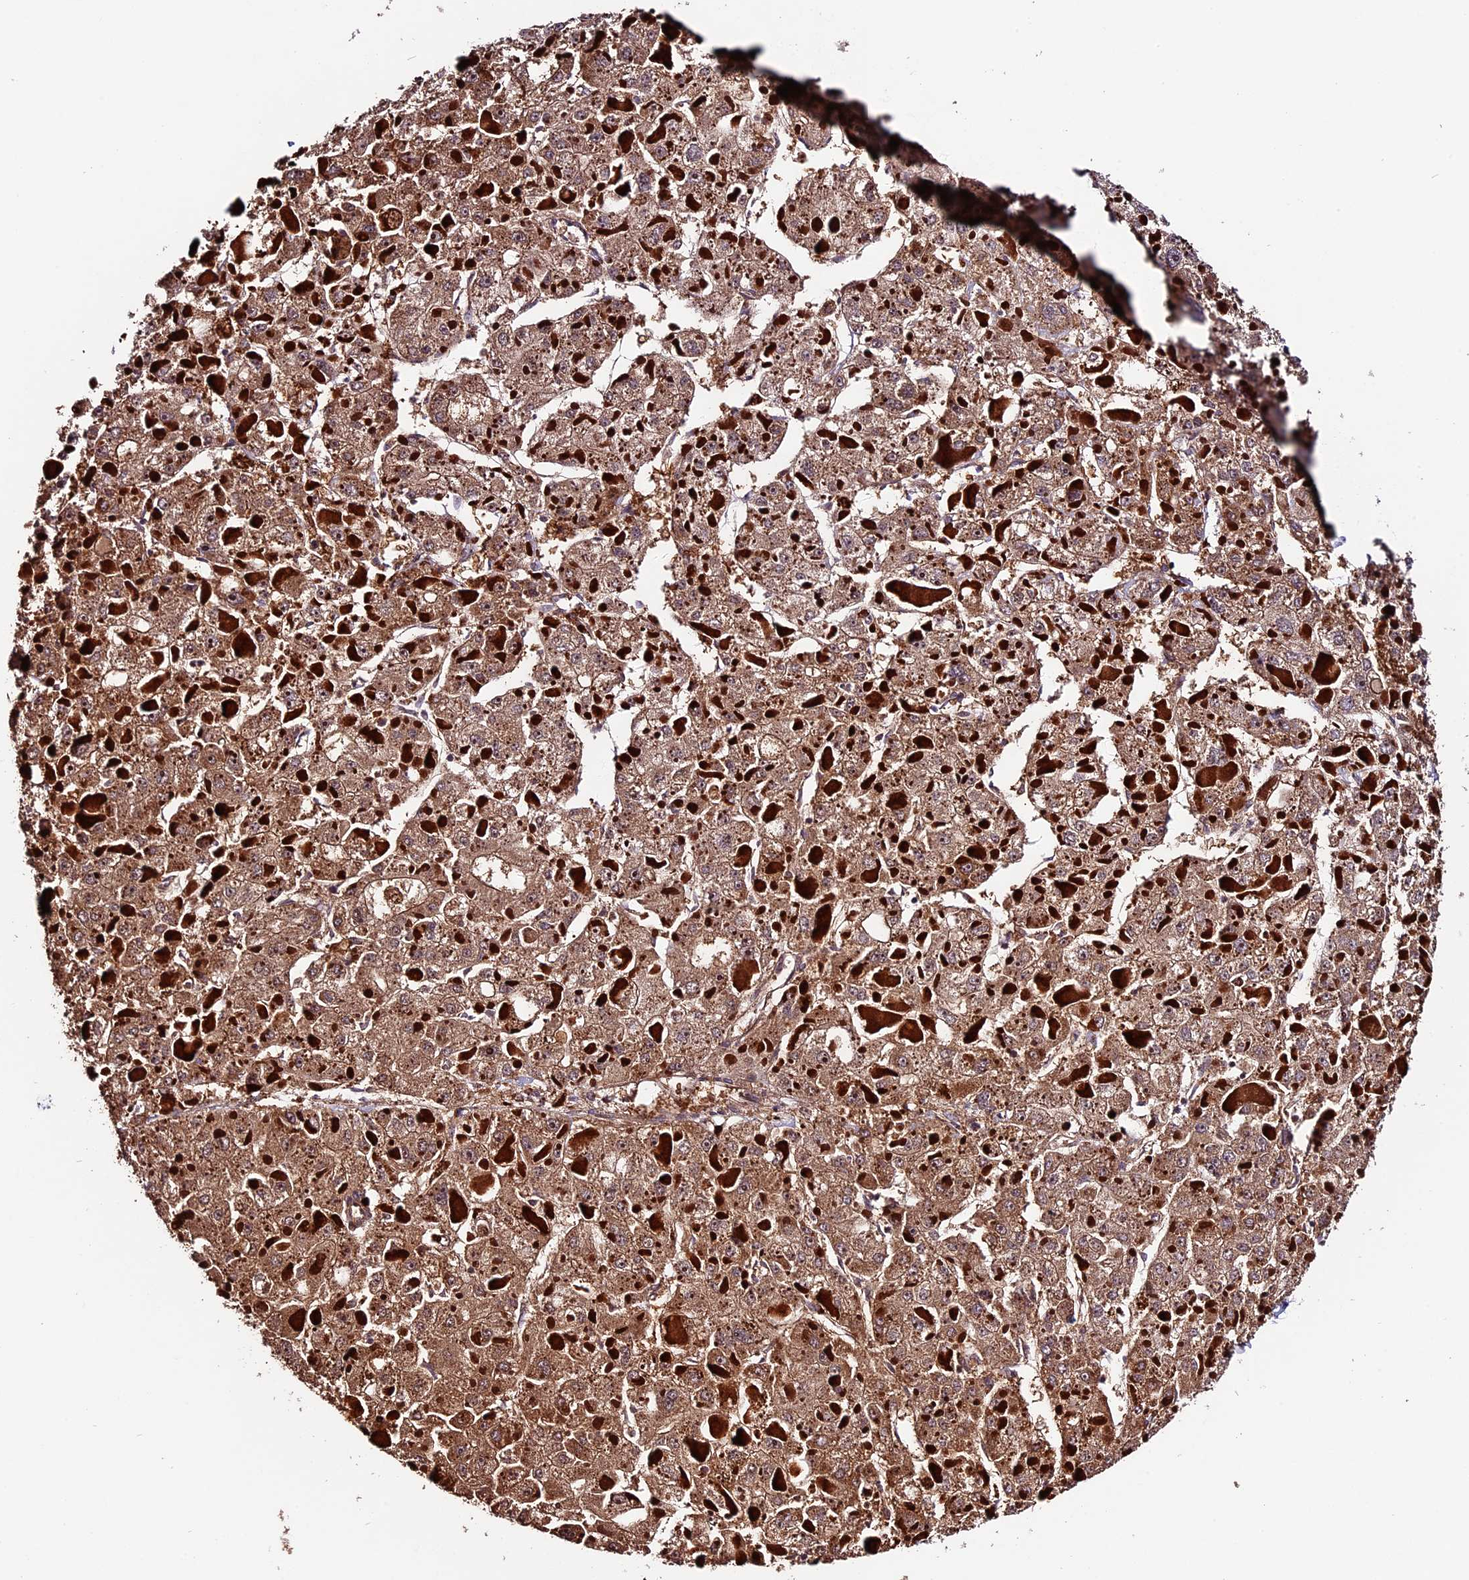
{"staining": {"intensity": "moderate", "quantity": ">75%", "location": "cytoplasmic/membranous"}, "tissue": "liver cancer", "cell_type": "Tumor cells", "image_type": "cancer", "snomed": [{"axis": "morphology", "description": "Carcinoma, Hepatocellular, NOS"}, {"axis": "topography", "description": "Liver"}], "caption": "Tumor cells demonstrate moderate cytoplasmic/membranous staining in approximately >75% of cells in liver cancer. The protein is stained brown, and the nuclei are stained in blue (DAB (3,3'-diaminobenzidine) IHC with brightfield microscopy, high magnification).", "gene": "DDX28", "patient": {"sex": "female", "age": 73}}